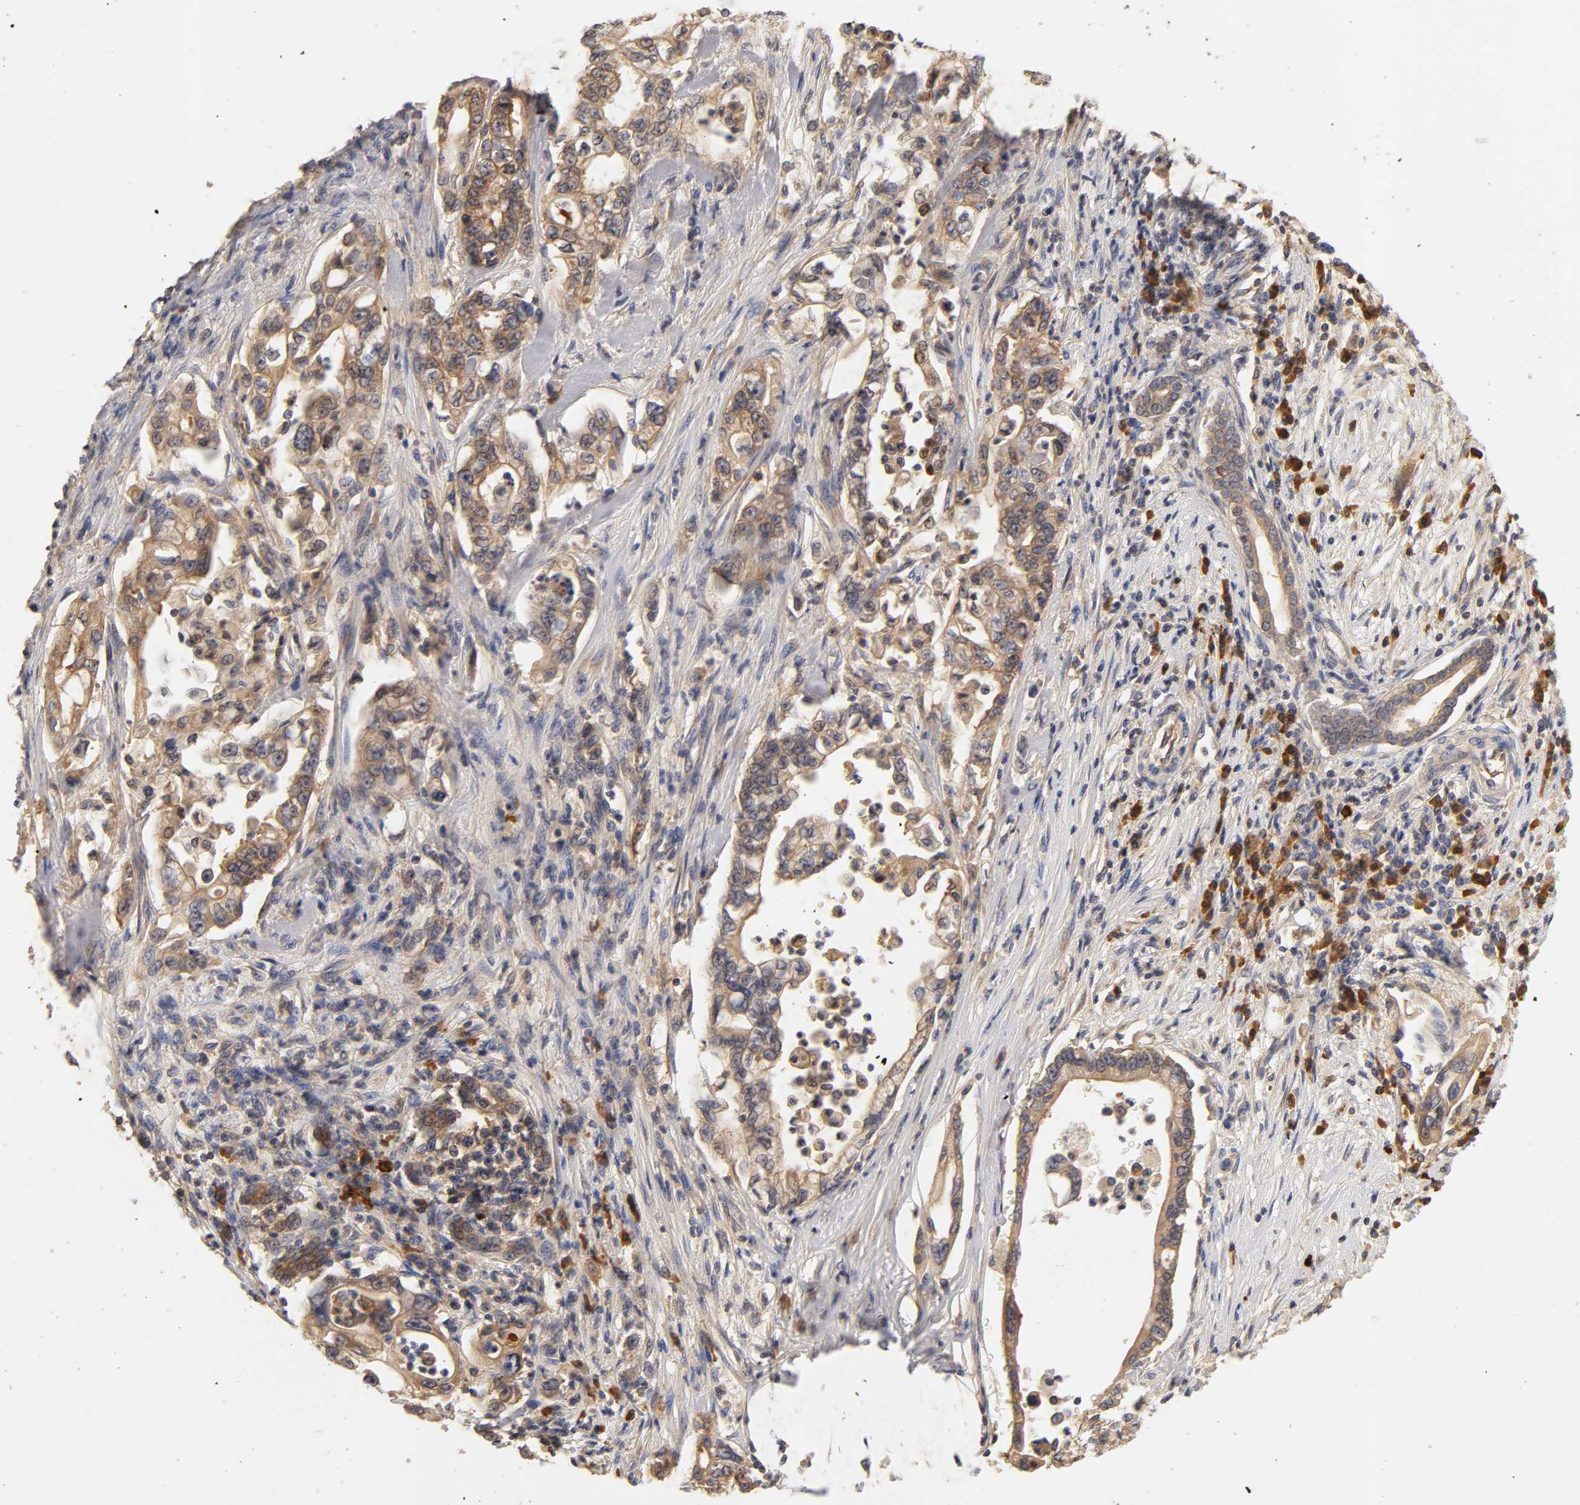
{"staining": {"intensity": "moderate", "quantity": ">75%", "location": "cytoplasmic/membranous"}, "tissue": "pancreatic cancer", "cell_type": "Tumor cells", "image_type": "cancer", "snomed": [{"axis": "morphology", "description": "Normal tissue, NOS"}, {"axis": "topography", "description": "Pancreas"}], "caption": "Protein expression analysis of pancreatic cancer displays moderate cytoplasmic/membranous staining in approximately >75% of tumor cells.", "gene": "RPS29", "patient": {"sex": "male", "age": 42}}